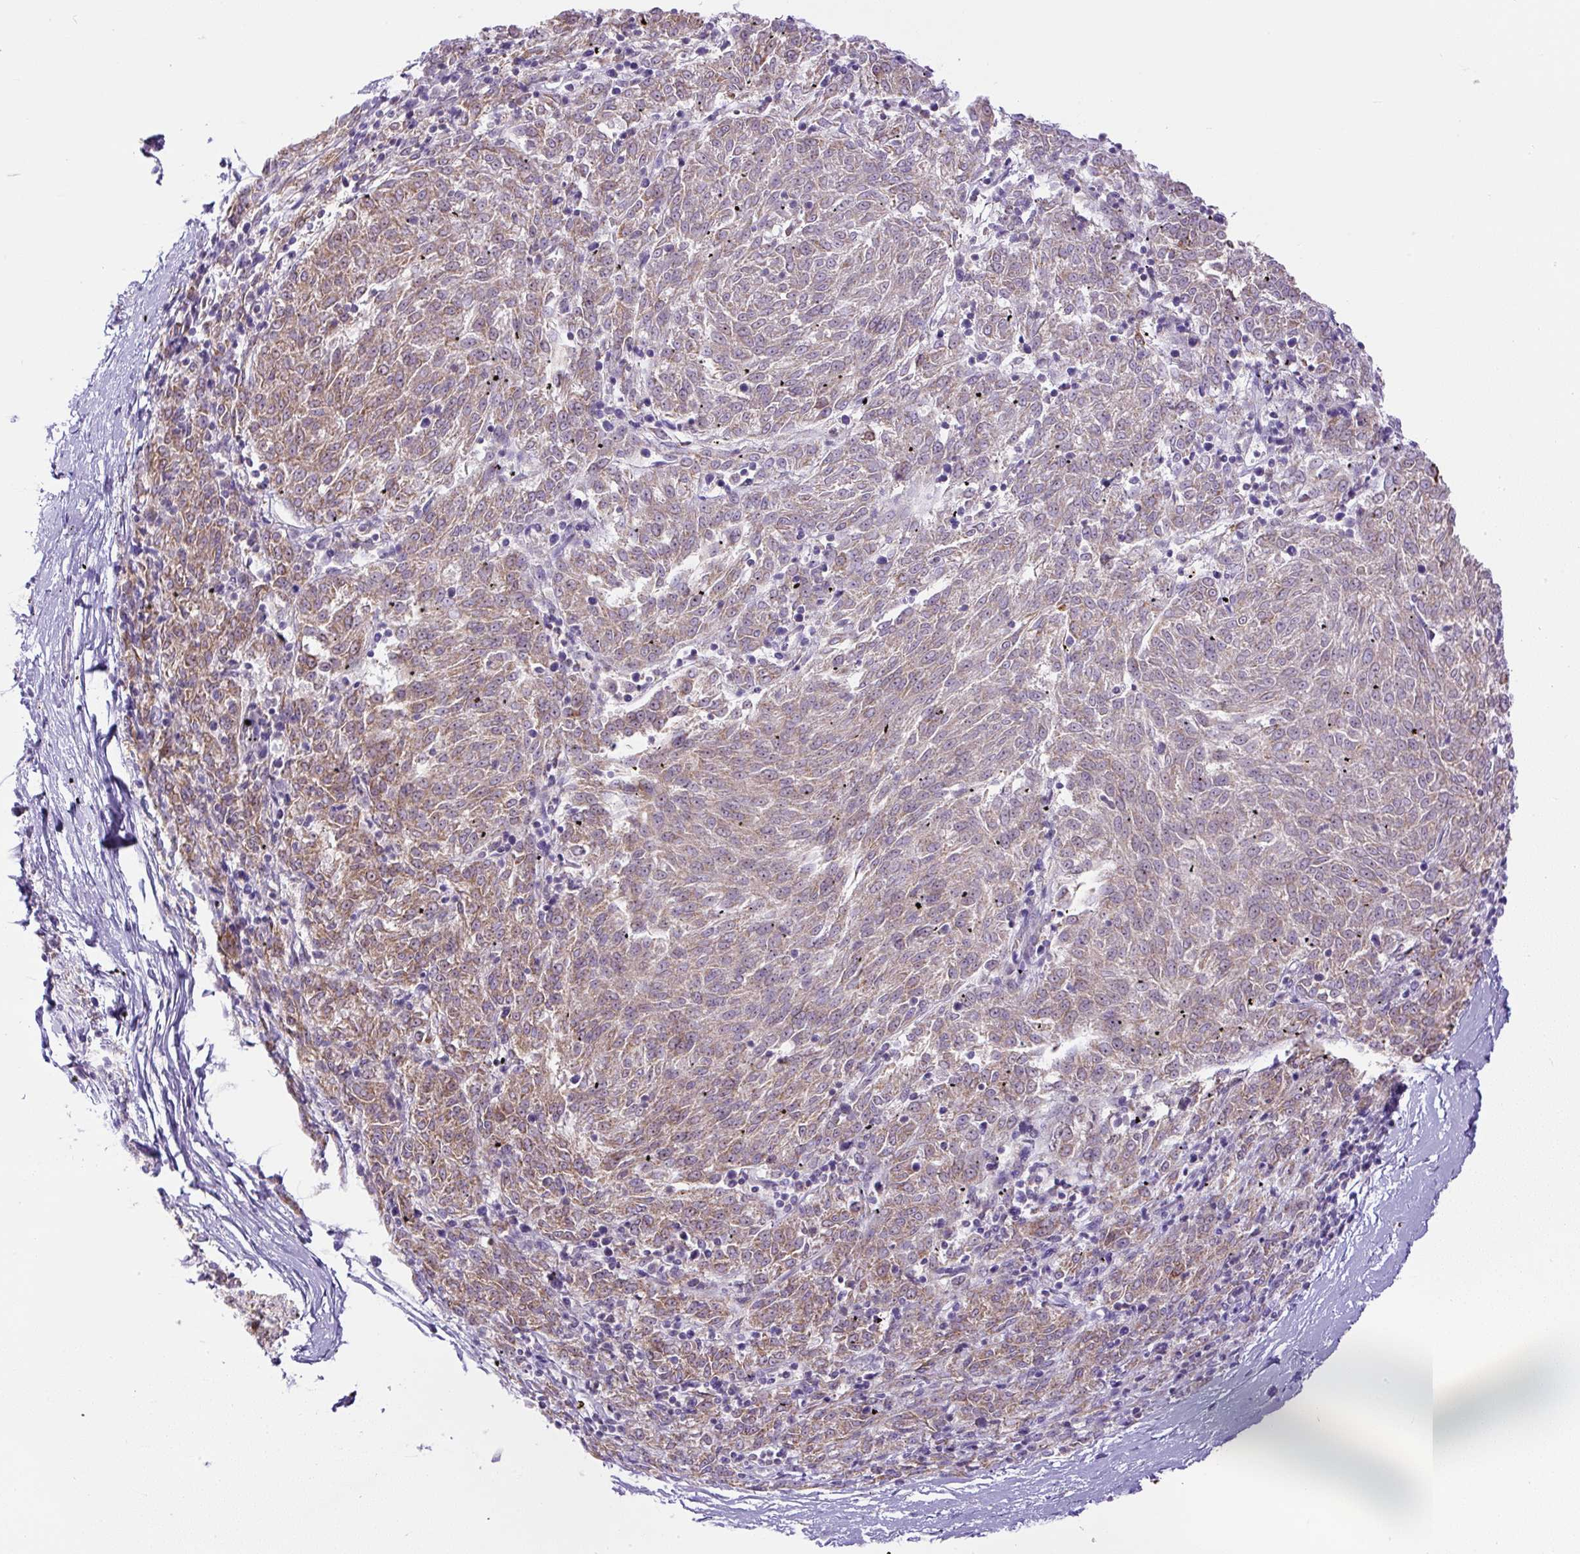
{"staining": {"intensity": "moderate", "quantity": ">75%", "location": "cytoplasmic/membranous"}, "tissue": "melanoma", "cell_type": "Tumor cells", "image_type": "cancer", "snomed": [{"axis": "morphology", "description": "Malignant melanoma, NOS"}, {"axis": "topography", "description": "Skin"}], "caption": "Protein expression analysis of human melanoma reveals moderate cytoplasmic/membranous expression in approximately >75% of tumor cells.", "gene": "ZNF596", "patient": {"sex": "female", "age": 72}}